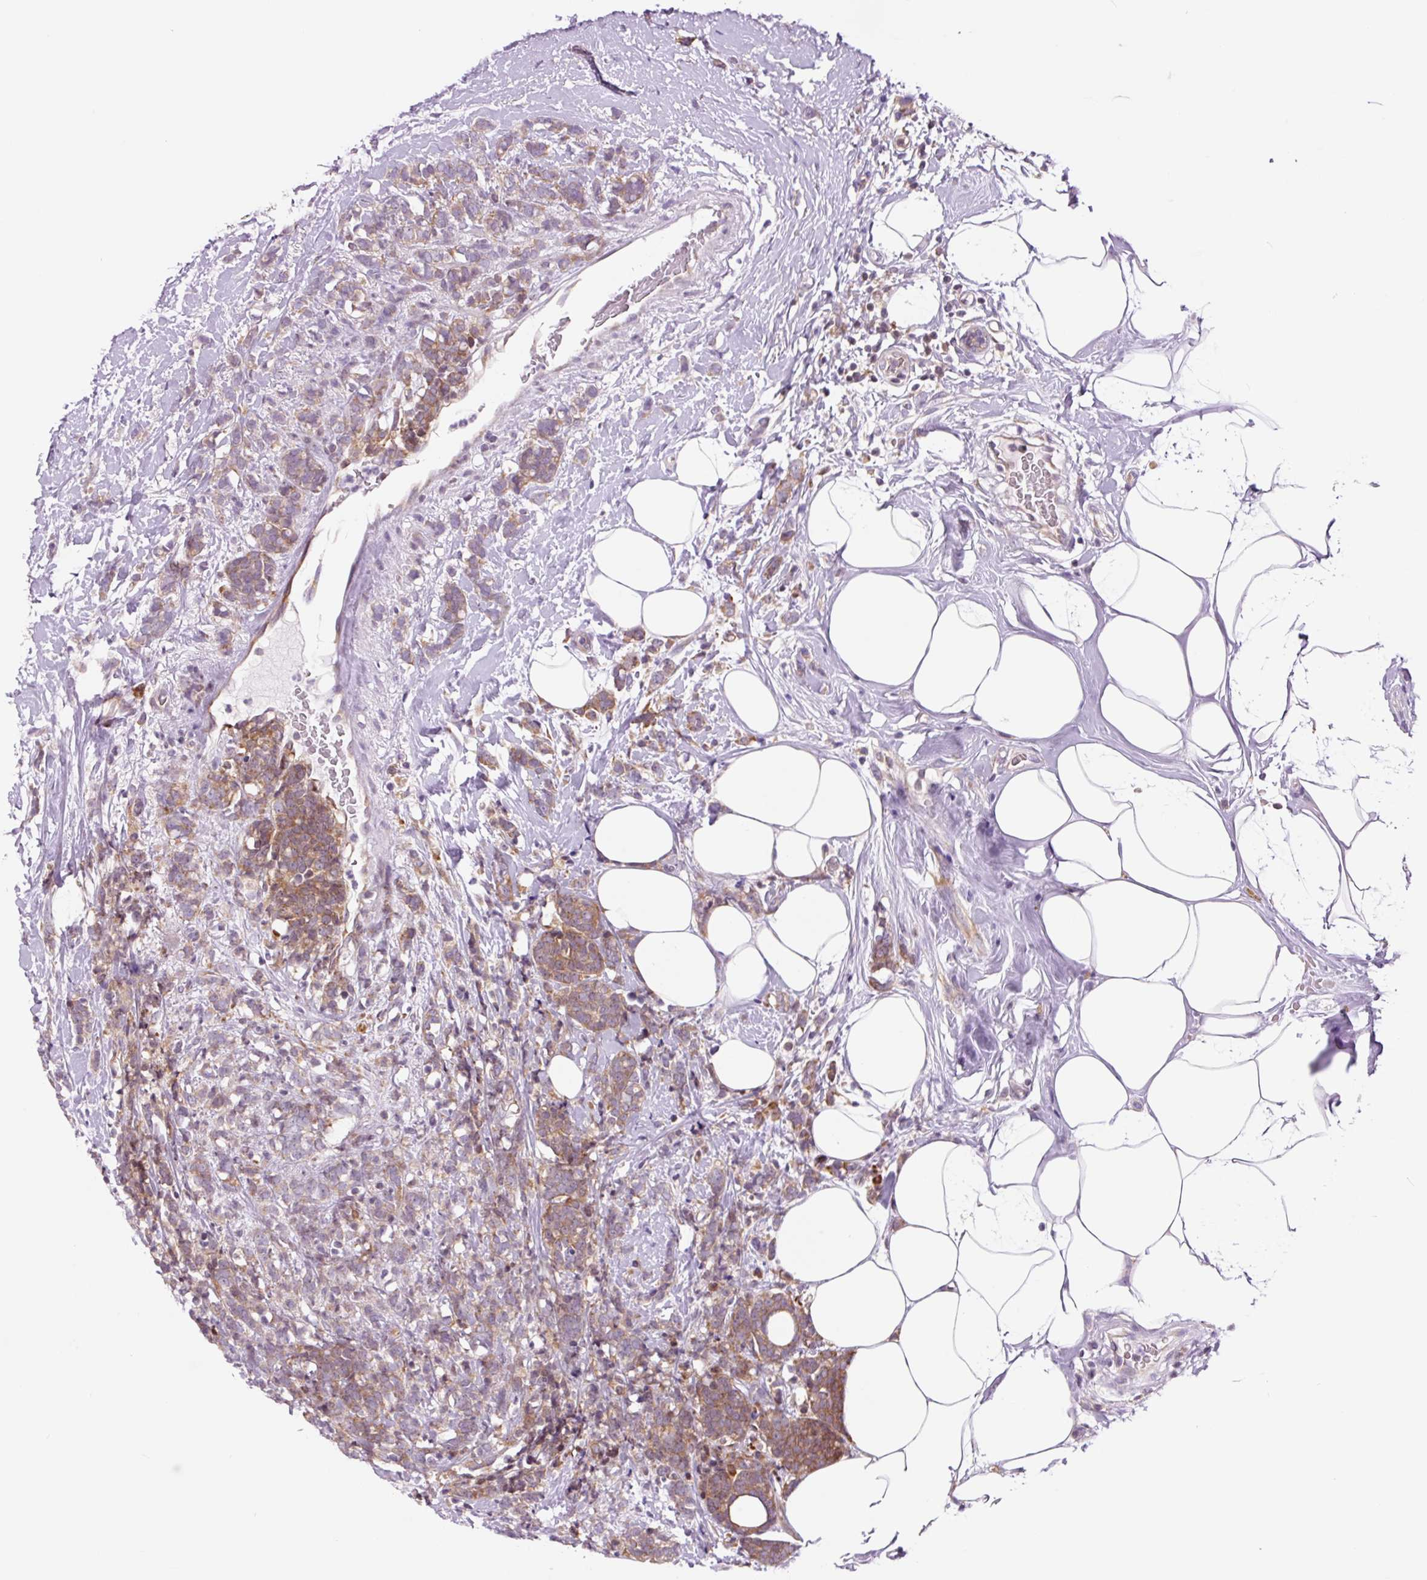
{"staining": {"intensity": "moderate", "quantity": ">75%", "location": "cytoplasmic/membranous"}, "tissue": "breast cancer", "cell_type": "Tumor cells", "image_type": "cancer", "snomed": [{"axis": "morphology", "description": "Lobular carcinoma"}, {"axis": "topography", "description": "Breast"}], "caption": "Moderate cytoplasmic/membranous protein expression is identified in about >75% of tumor cells in lobular carcinoma (breast).", "gene": "RPL41", "patient": {"sex": "female", "age": 58}}